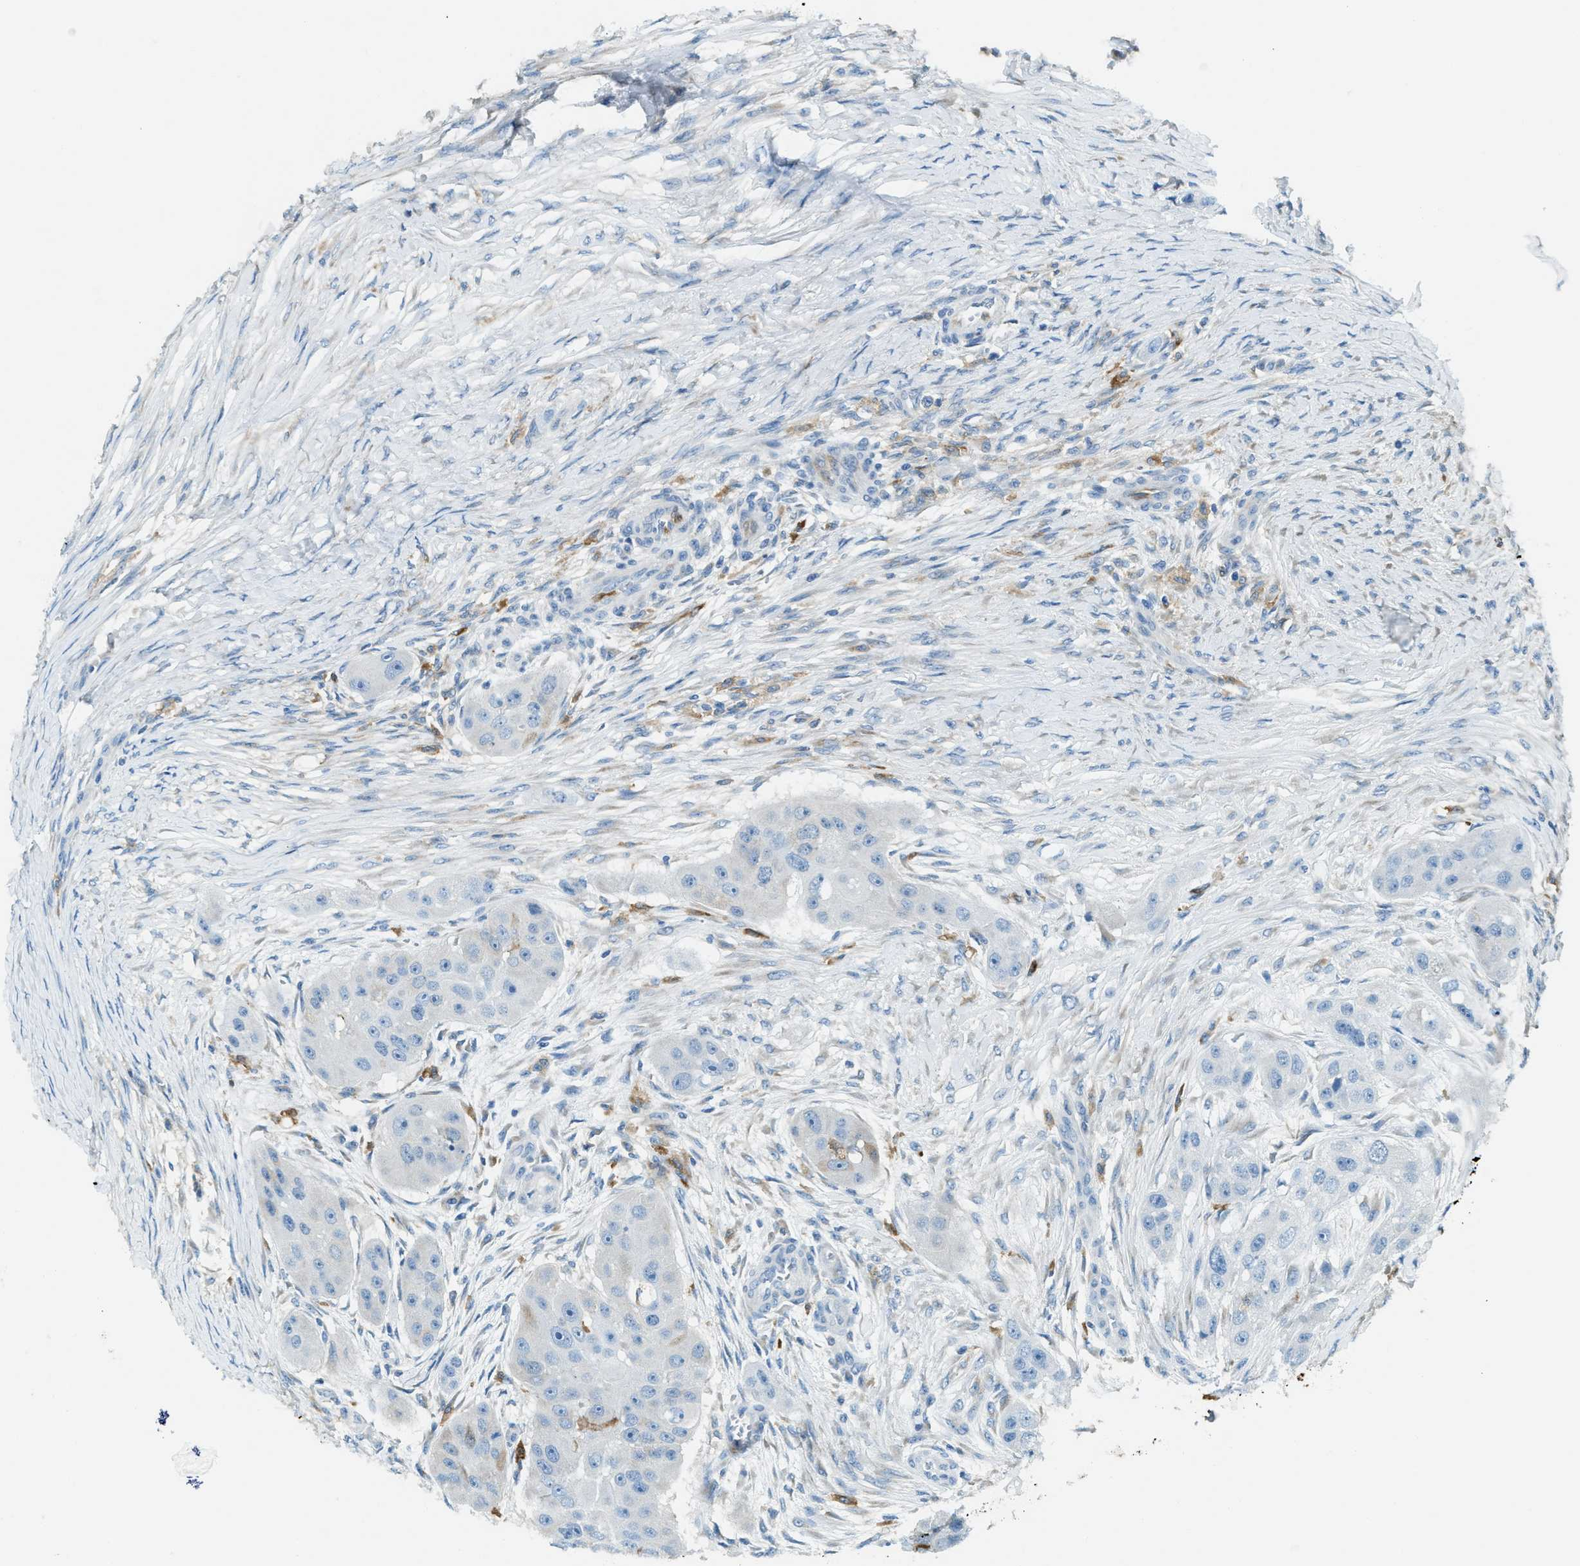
{"staining": {"intensity": "negative", "quantity": "none", "location": "none"}, "tissue": "head and neck cancer", "cell_type": "Tumor cells", "image_type": "cancer", "snomed": [{"axis": "morphology", "description": "Normal tissue, NOS"}, {"axis": "morphology", "description": "Squamous cell carcinoma, NOS"}, {"axis": "topography", "description": "Skeletal muscle"}, {"axis": "topography", "description": "Head-Neck"}], "caption": "A histopathology image of human squamous cell carcinoma (head and neck) is negative for staining in tumor cells.", "gene": "MATCAP2", "patient": {"sex": "male", "age": 51}}